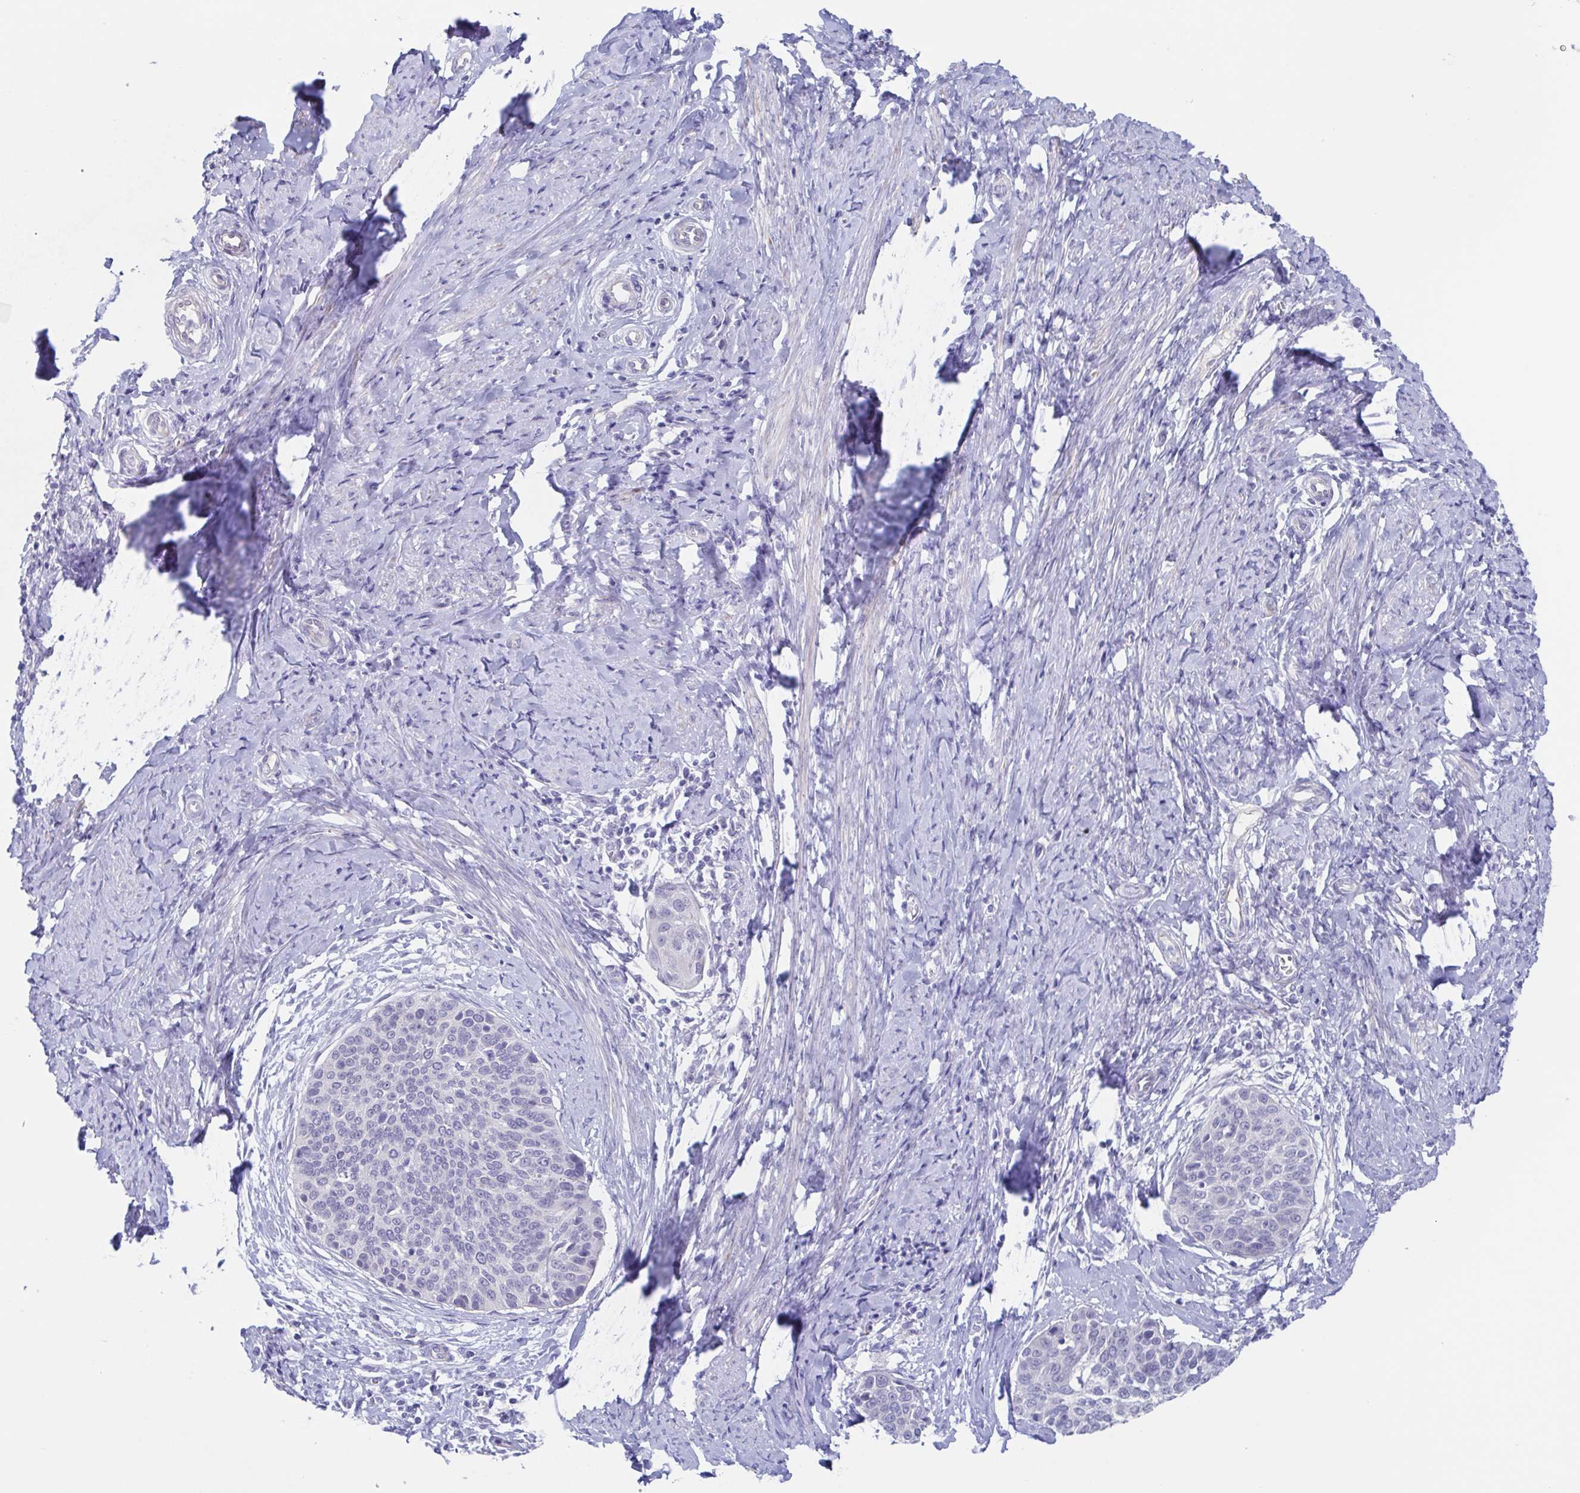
{"staining": {"intensity": "negative", "quantity": "none", "location": "none"}, "tissue": "cervical cancer", "cell_type": "Tumor cells", "image_type": "cancer", "snomed": [{"axis": "morphology", "description": "Squamous cell carcinoma, NOS"}, {"axis": "topography", "description": "Cervix"}], "caption": "Human cervical squamous cell carcinoma stained for a protein using immunohistochemistry reveals no expression in tumor cells.", "gene": "TEX12", "patient": {"sex": "female", "age": 69}}